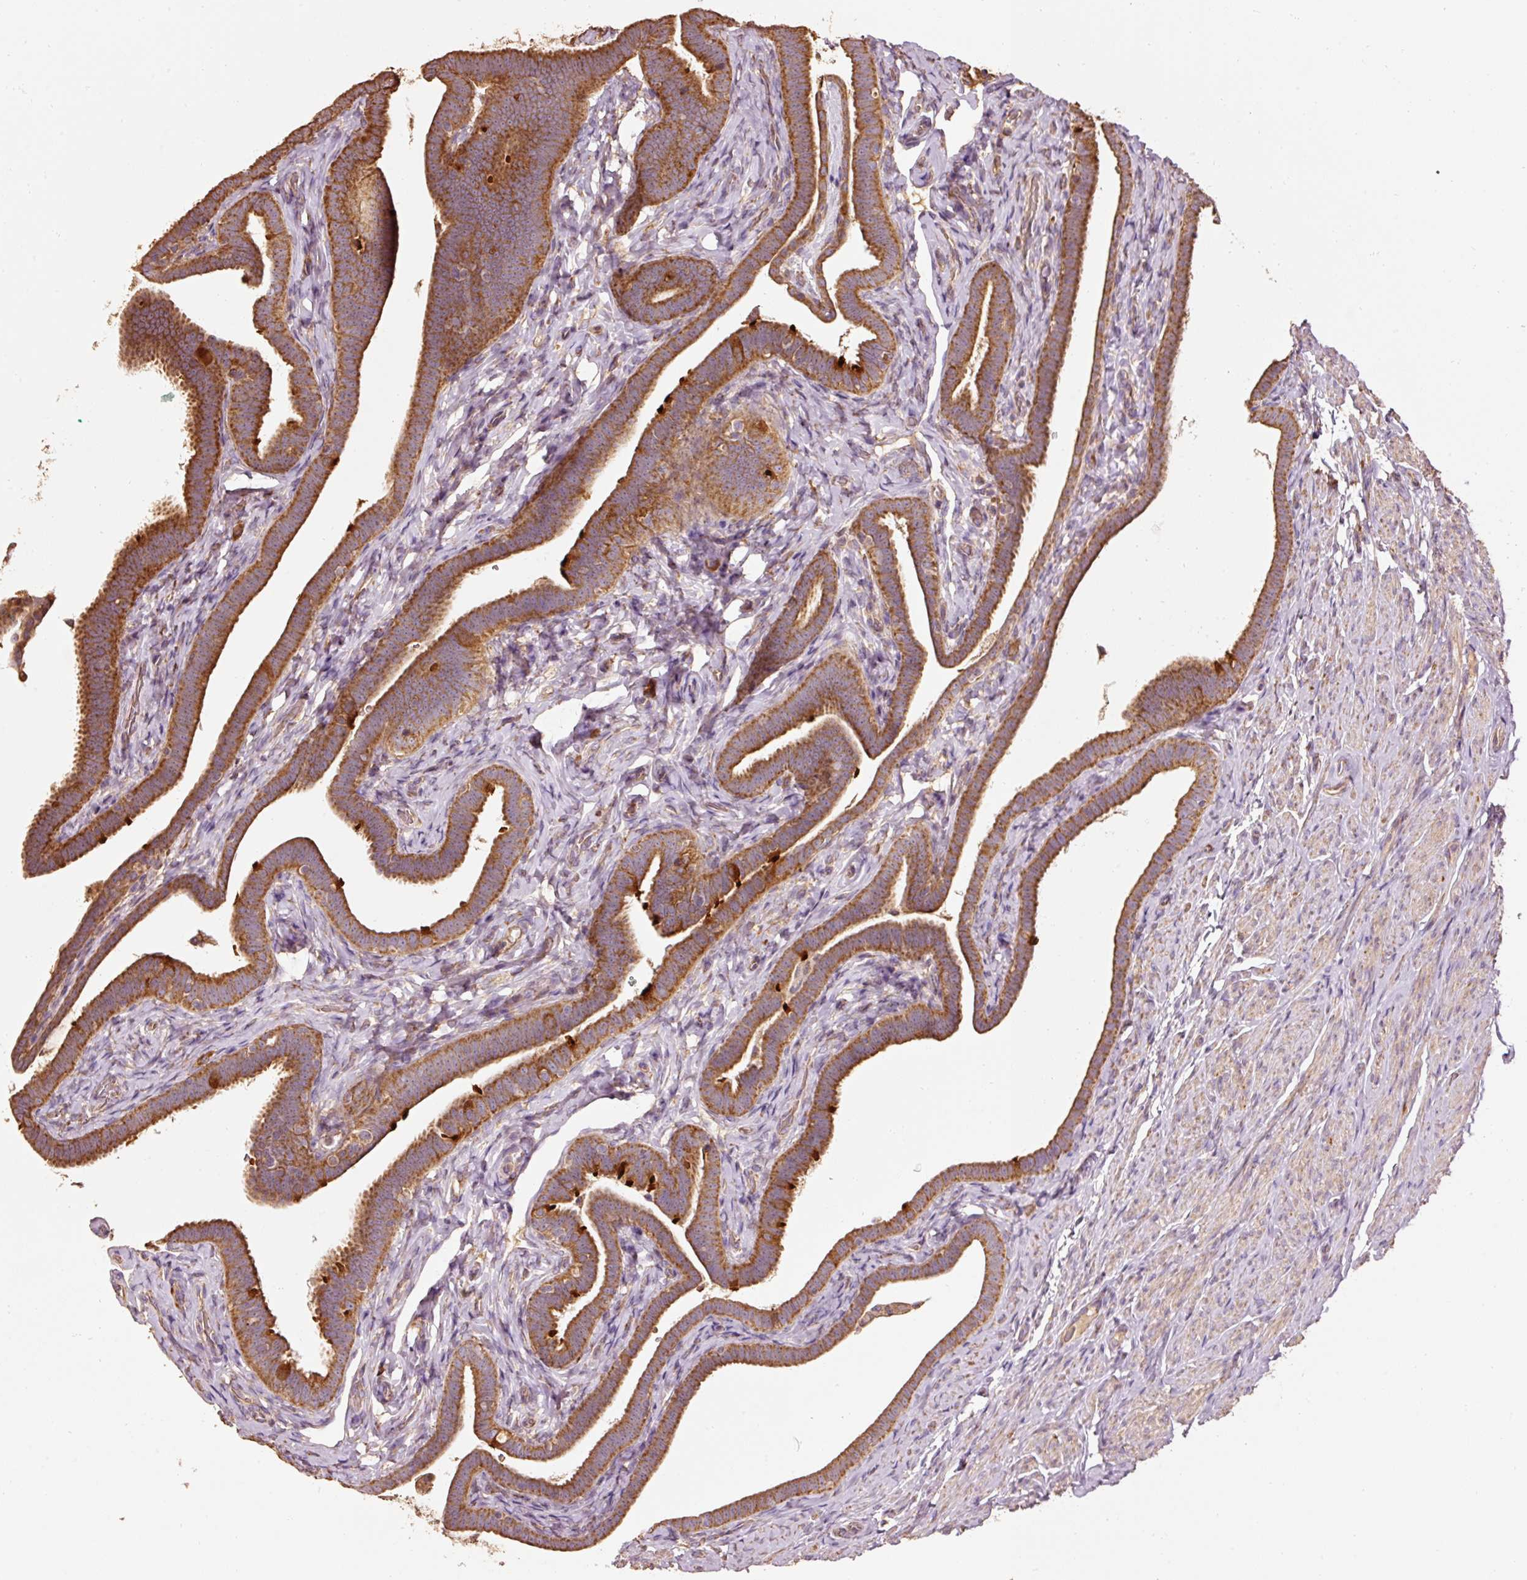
{"staining": {"intensity": "strong", "quantity": ">75%", "location": "cytoplasmic/membranous"}, "tissue": "fallopian tube", "cell_type": "Glandular cells", "image_type": "normal", "snomed": [{"axis": "morphology", "description": "Normal tissue, NOS"}, {"axis": "topography", "description": "Fallopian tube"}], "caption": "Immunohistochemical staining of unremarkable human fallopian tube reveals strong cytoplasmic/membranous protein expression in approximately >75% of glandular cells.", "gene": "EFHC1", "patient": {"sex": "female", "age": 69}}